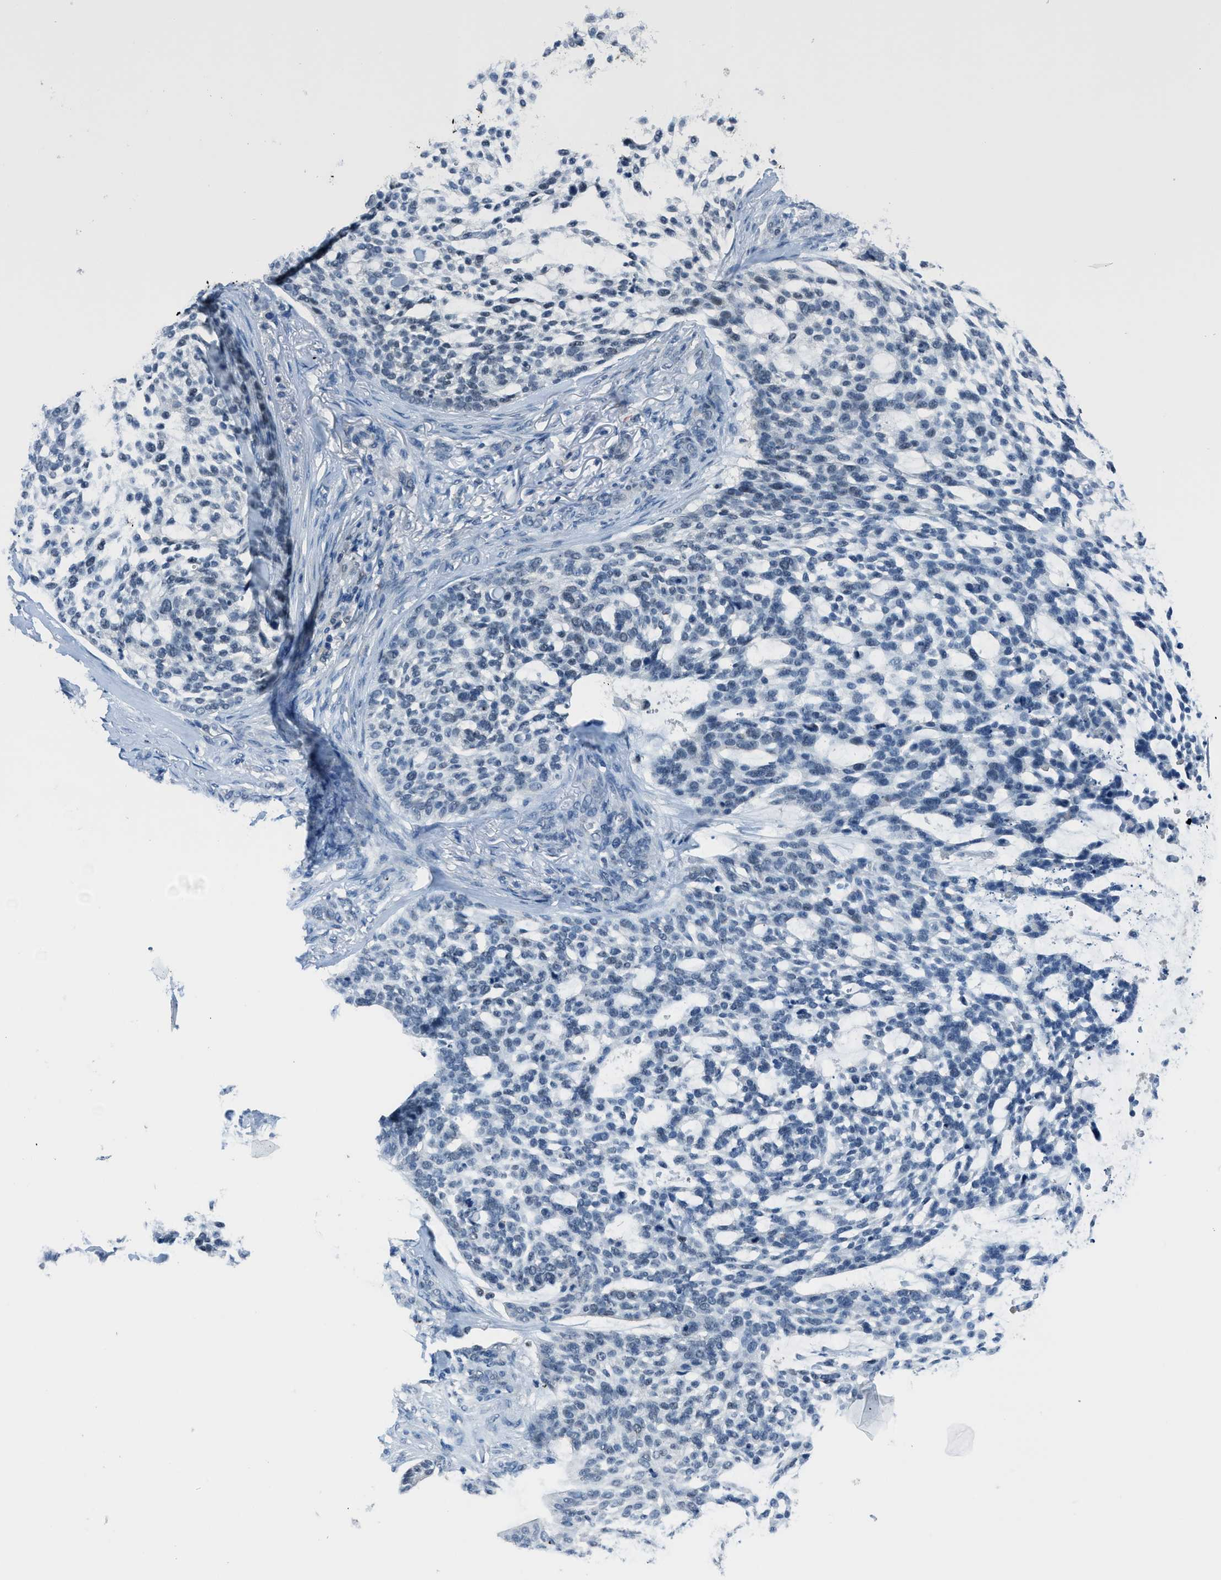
{"staining": {"intensity": "negative", "quantity": "none", "location": "none"}, "tissue": "skin cancer", "cell_type": "Tumor cells", "image_type": "cancer", "snomed": [{"axis": "morphology", "description": "Basal cell carcinoma"}, {"axis": "topography", "description": "Skin"}], "caption": "Immunohistochemistry (IHC) of human basal cell carcinoma (skin) reveals no expression in tumor cells. Nuclei are stained in blue.", "gene": "DUSP19", "patient": {"sex": "female", "age": 64}}